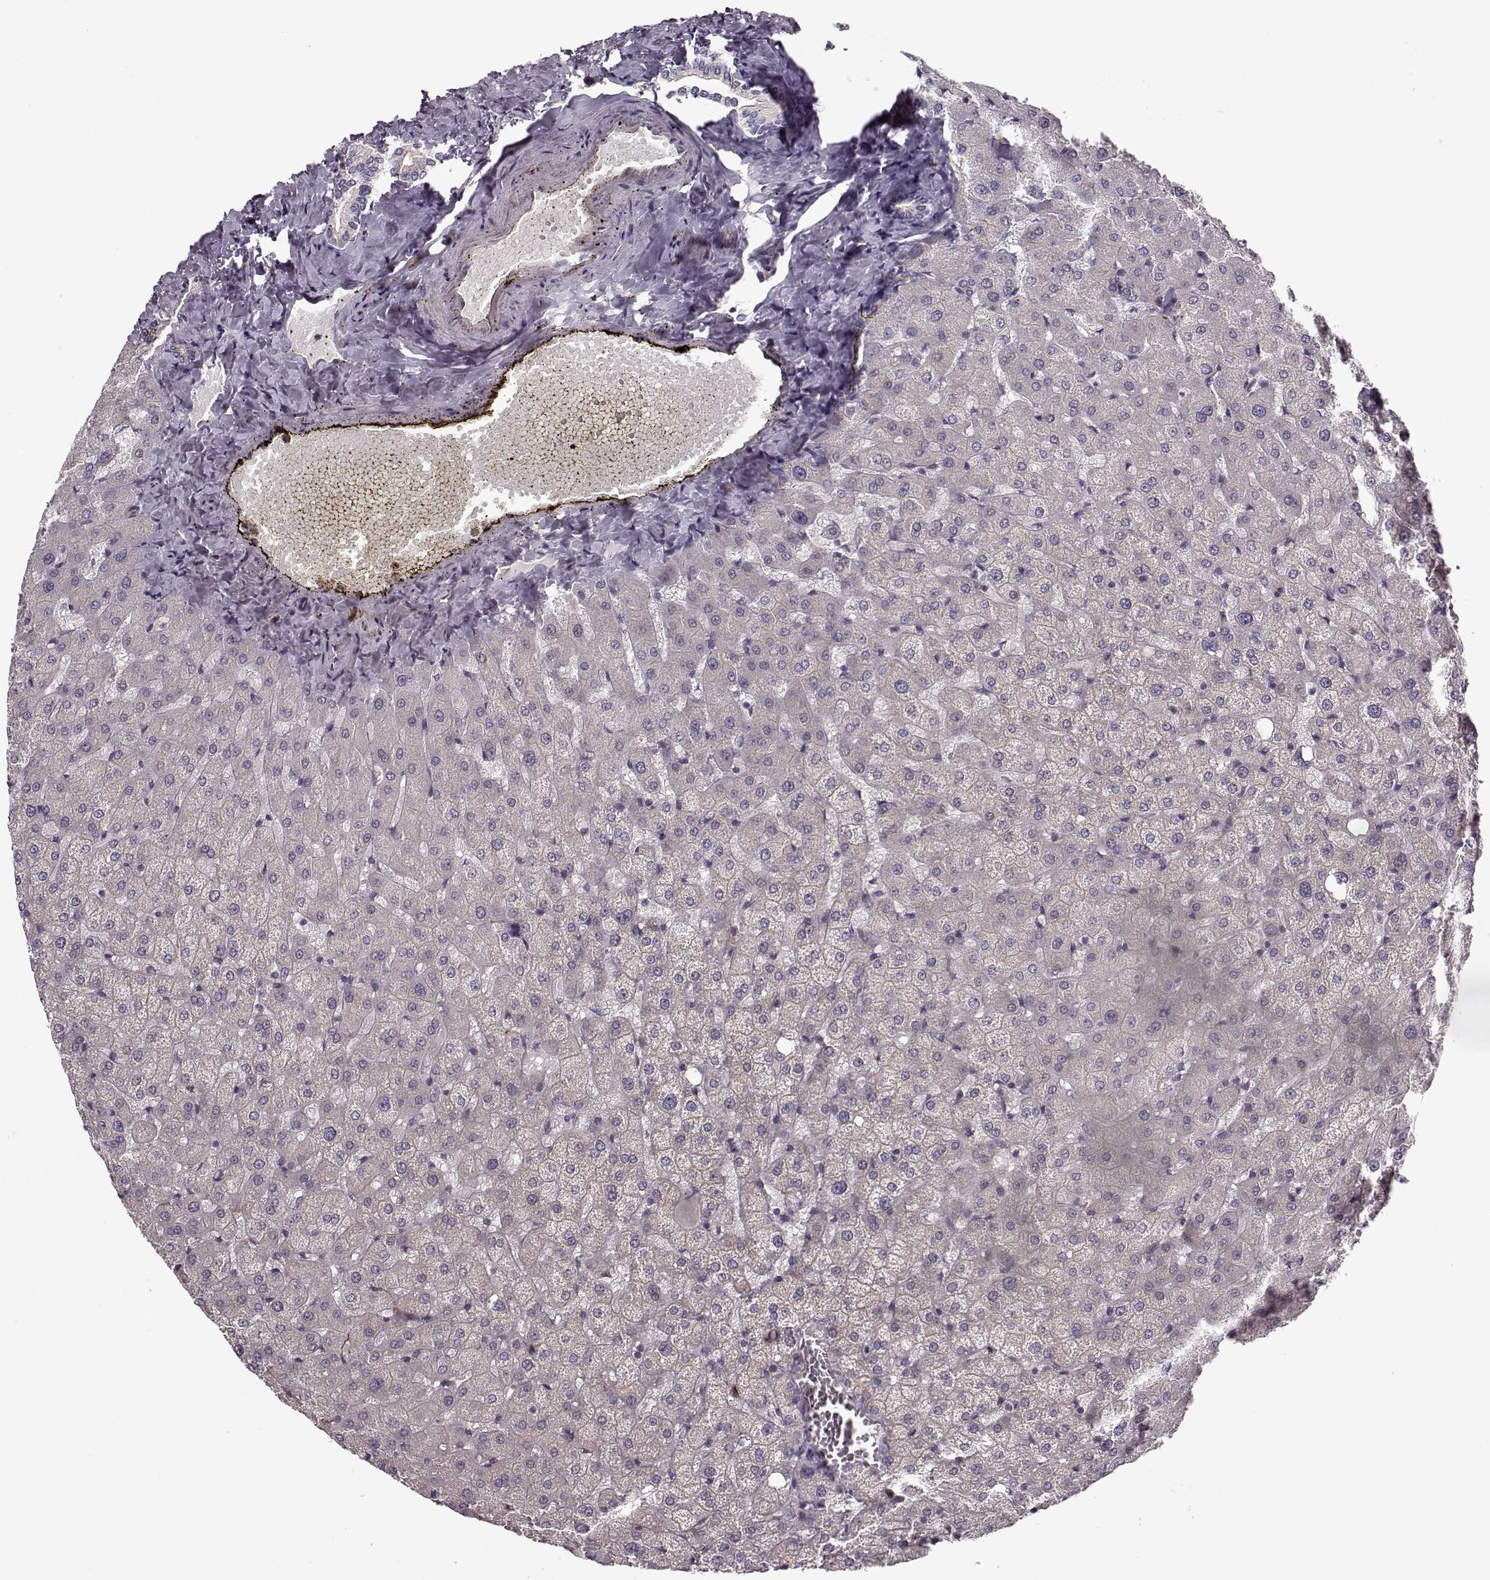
{"staining": {"intensity": "negative", "quantity": "none", "location": "none"}, "tissue": "liver", "cell_type": "Cholangiocytes", "image_type": "normal", "snomed": [{"axis": "morphology", "description": "Normal tissue, NOS"}, {"axis": "topography", "description": "Liver"}], "caption": "IHC image of unremarkable liver: liver stained with DAB (3,3'-diaminobenzidine) exhibits no significant protein staining in cholangiocytes. The staining is performed using DAB (3,3'-diaminobenzidine) brown chromogen with nuclei counter-stained in using hematoxylin.", "gene": "MTR", "patient": {"sex": "female", "age": 50}}